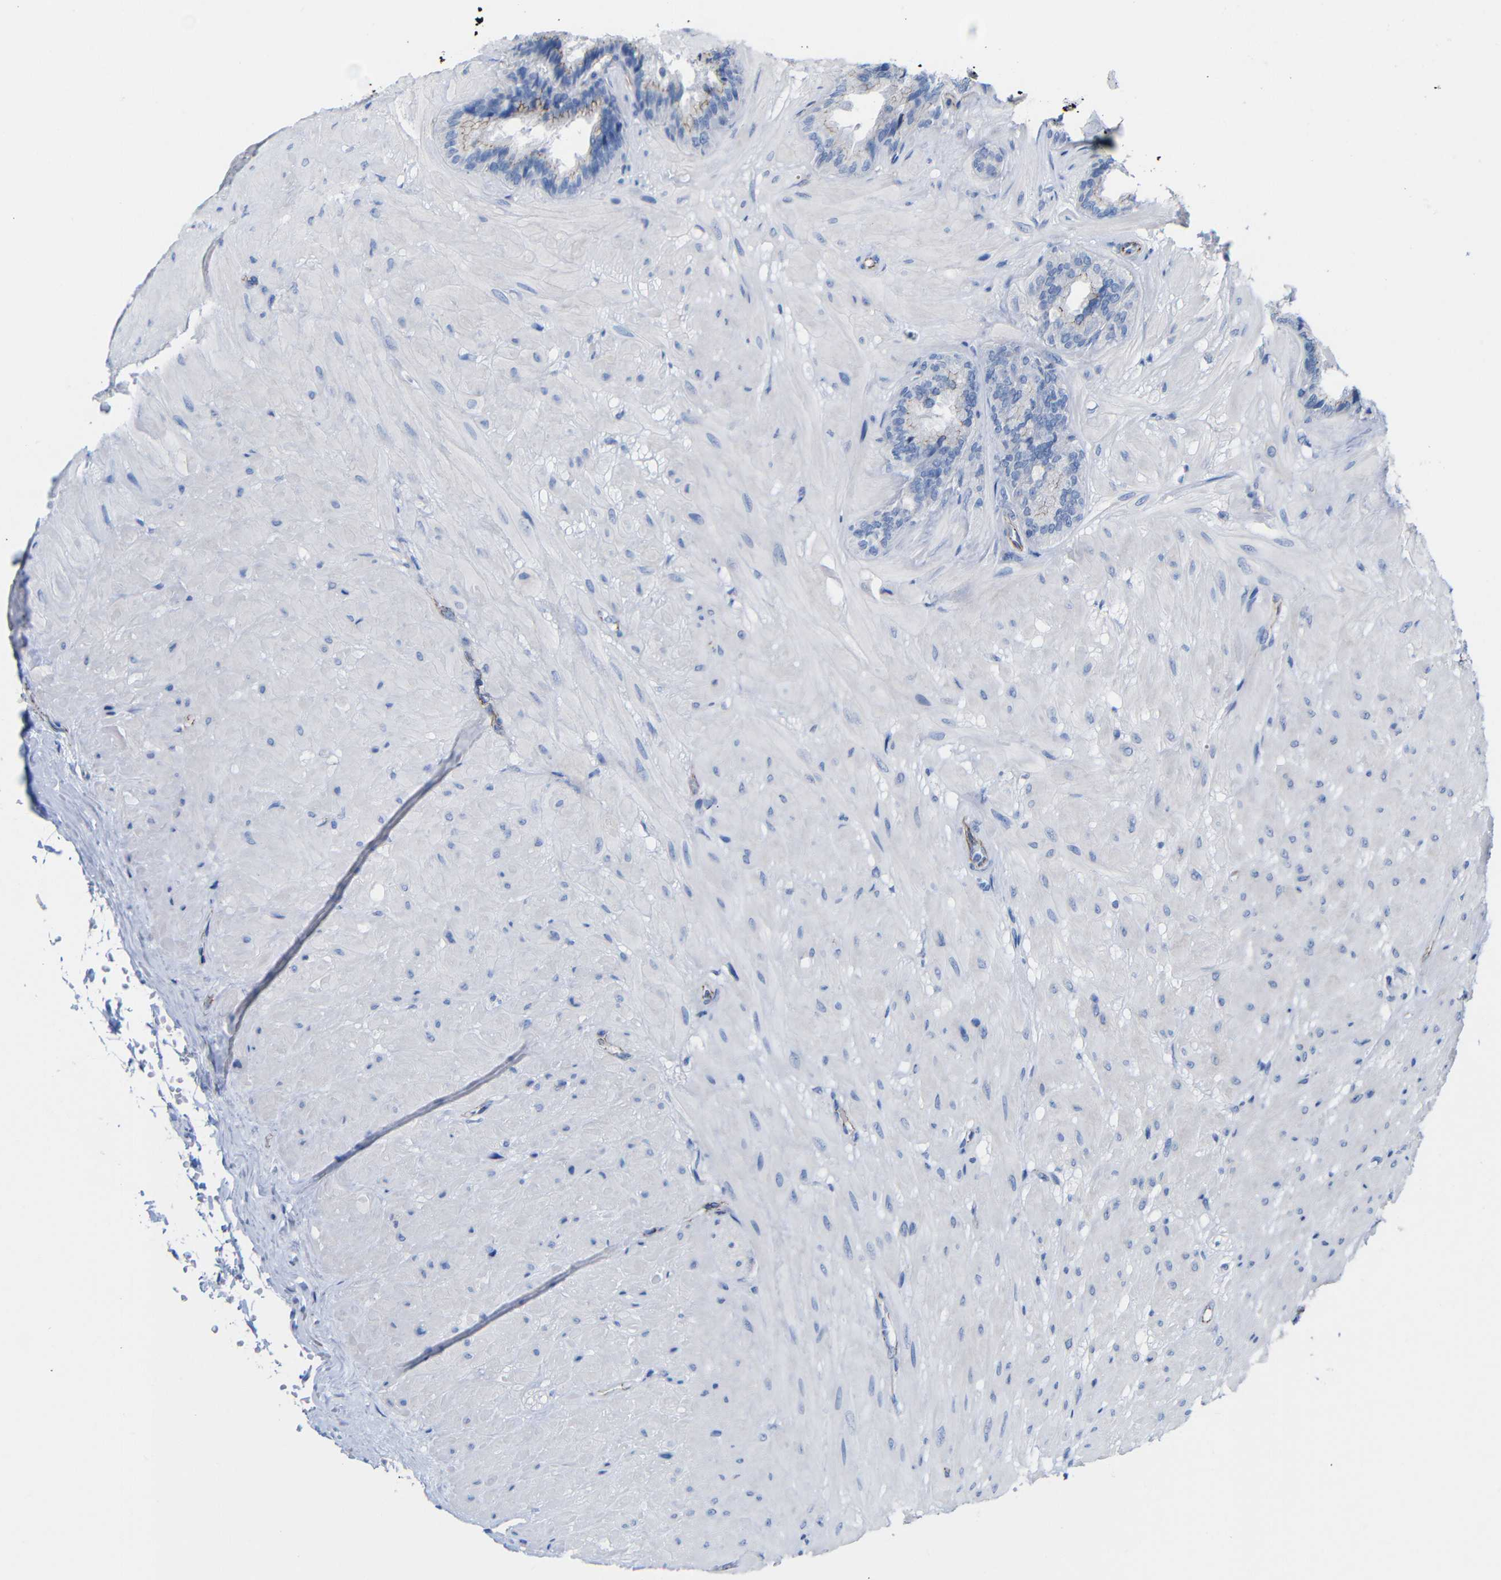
{"staining": {"intensity": "moderate", "quantity": "25%-75%", "location": "cytoplasmic/membranous"}, "tissue": "seminal vesicle", "cell_type": "Glandular cells", "image_type": "normal", "snomed": [{"axis": "morphology", "description": "Normal tissue, NOS"}, {"axis": "topography", "description": "Seminal veicle"}], "caption": "A brown stain labels moderate cytoplasmic/membranous positivity of a protein in glandular cells of unremarkable human seminal vesicle.", "gene": "CGNL1", "patient": {"sex": "male", "age": 46}}